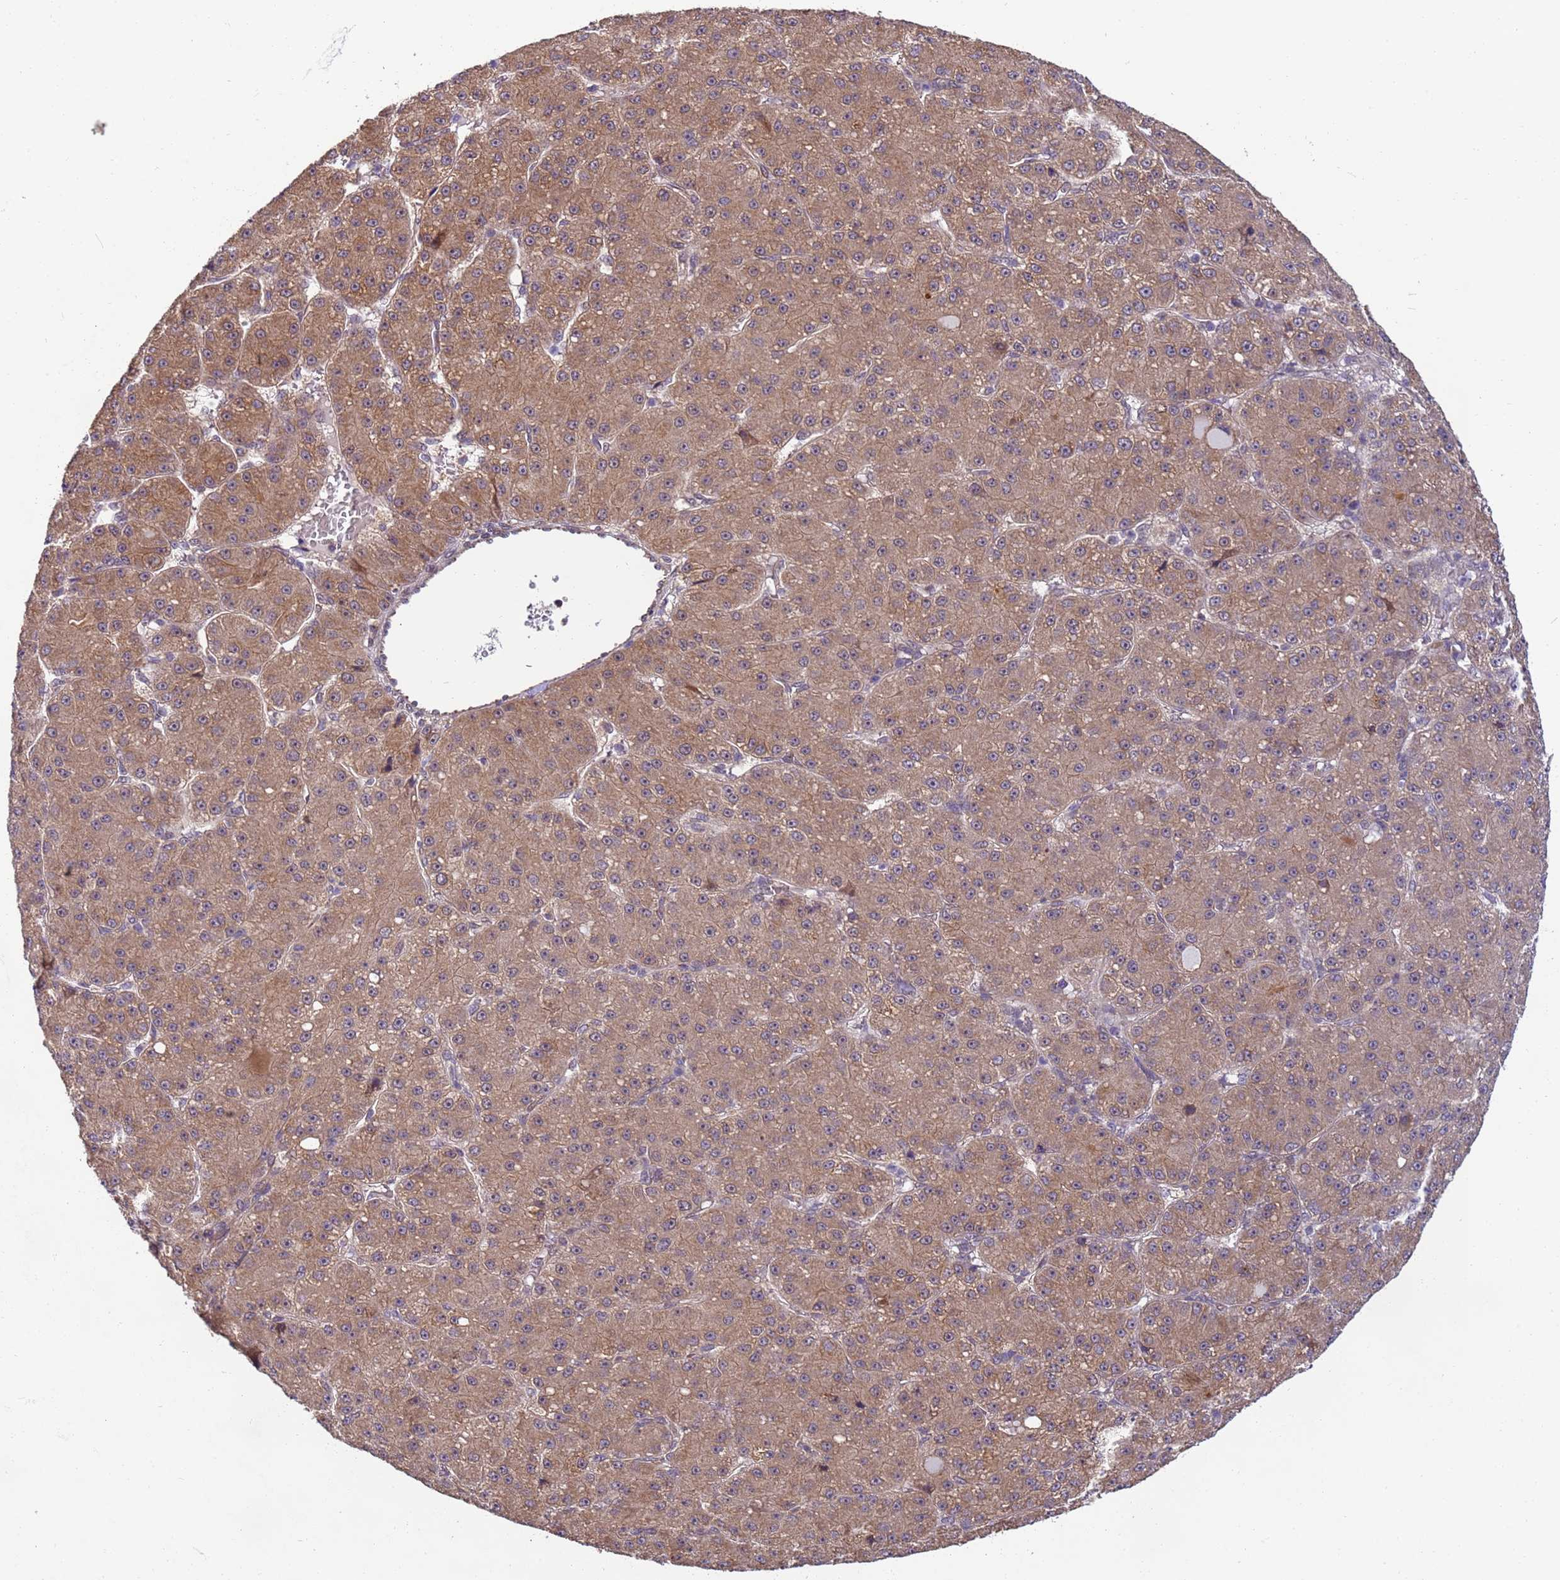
{"staining": {"intensity": "moderate", "quantity": ">75%", "location": "cytoplasmic/membranous"}, "tissue": "liver cancer", "cell_type": "Tumor cells", "image_type": "cancer", "snomed": [{"axis": "morphology", "description": "Carcinoma, Hepatocellular, NOS"}, {"axis": "topography", "description": "Liver"}], "caption": "Immunohistochemistry micrograph of neoplastic tissue: human liver cancer stained using immunohistochemistry exhibits medium levels of moderate protein expression localized specifically in the cytoplasmic/membranous of tumor cells, appearing as a cytoplasmic/membranous brown color.", "gene": "RAPGEF3", "patient": {"sex": "male", "age": 67}}